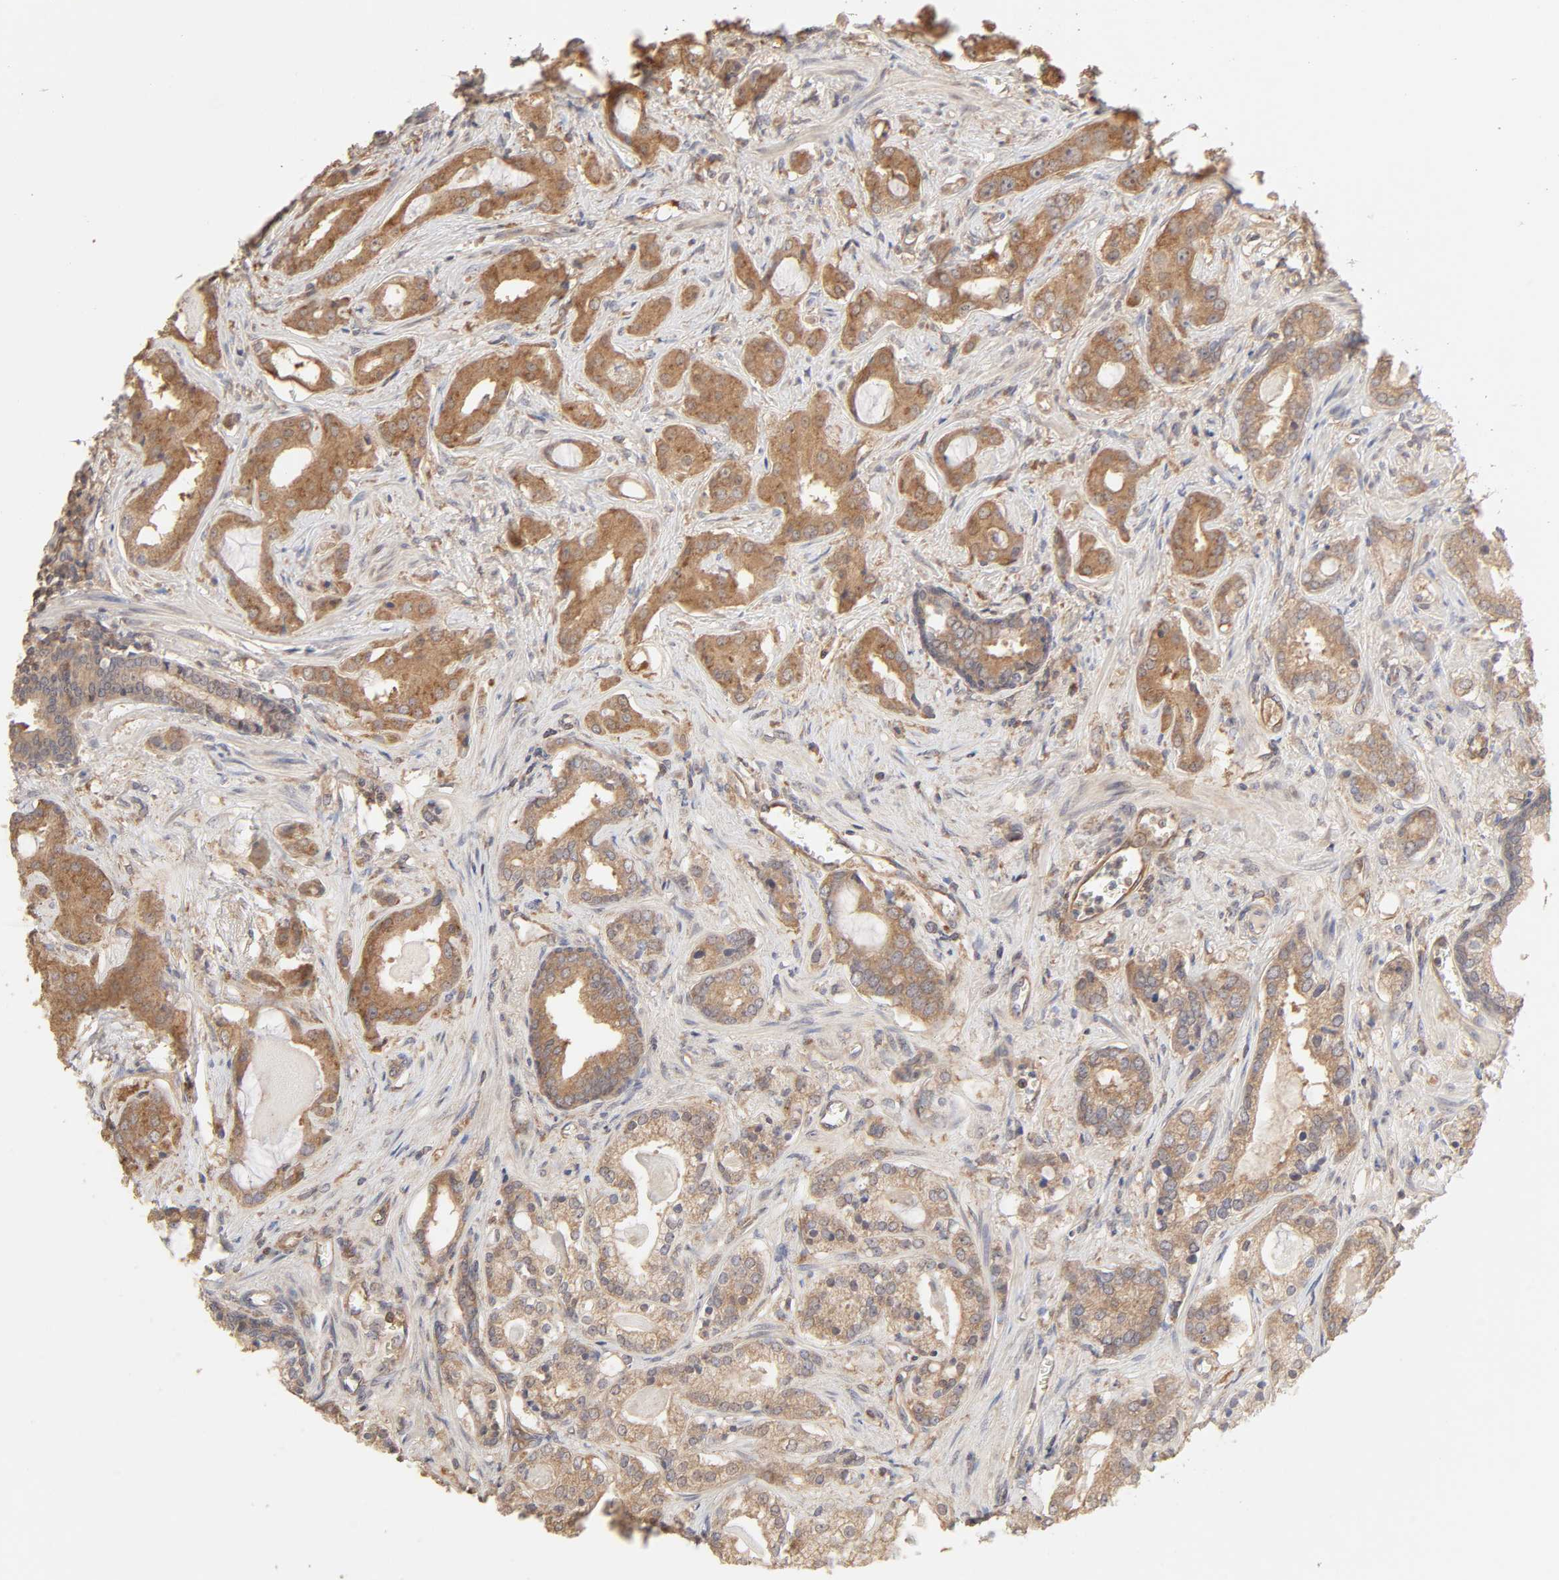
{"staining": {"intensity": "moderate", "quantity": "25%-75%", "location": "cytoplasmic/membranous"}, "tissue": "prostate cancer", "cell_type": "Tumor cells", "image_type": "cancer", "snomed": [{"axis": "morphology", "description": "Adenocarcinoma, Low grade"}, {"axis": "topography", "description": "Prostate"}], "caption": "Low-grade adenocarcinoma (prostate) tissue demonstrates moderate cytoplasmic/membranous expression in approximately 25%-75% of tumor cells The staining is performed using DAB brown chromogen to label protein expression. The nuclei are counter-stained blue using hematoxylin.", "gene": "AP1G2", "patient": {"sex": "male", "age": 59}}